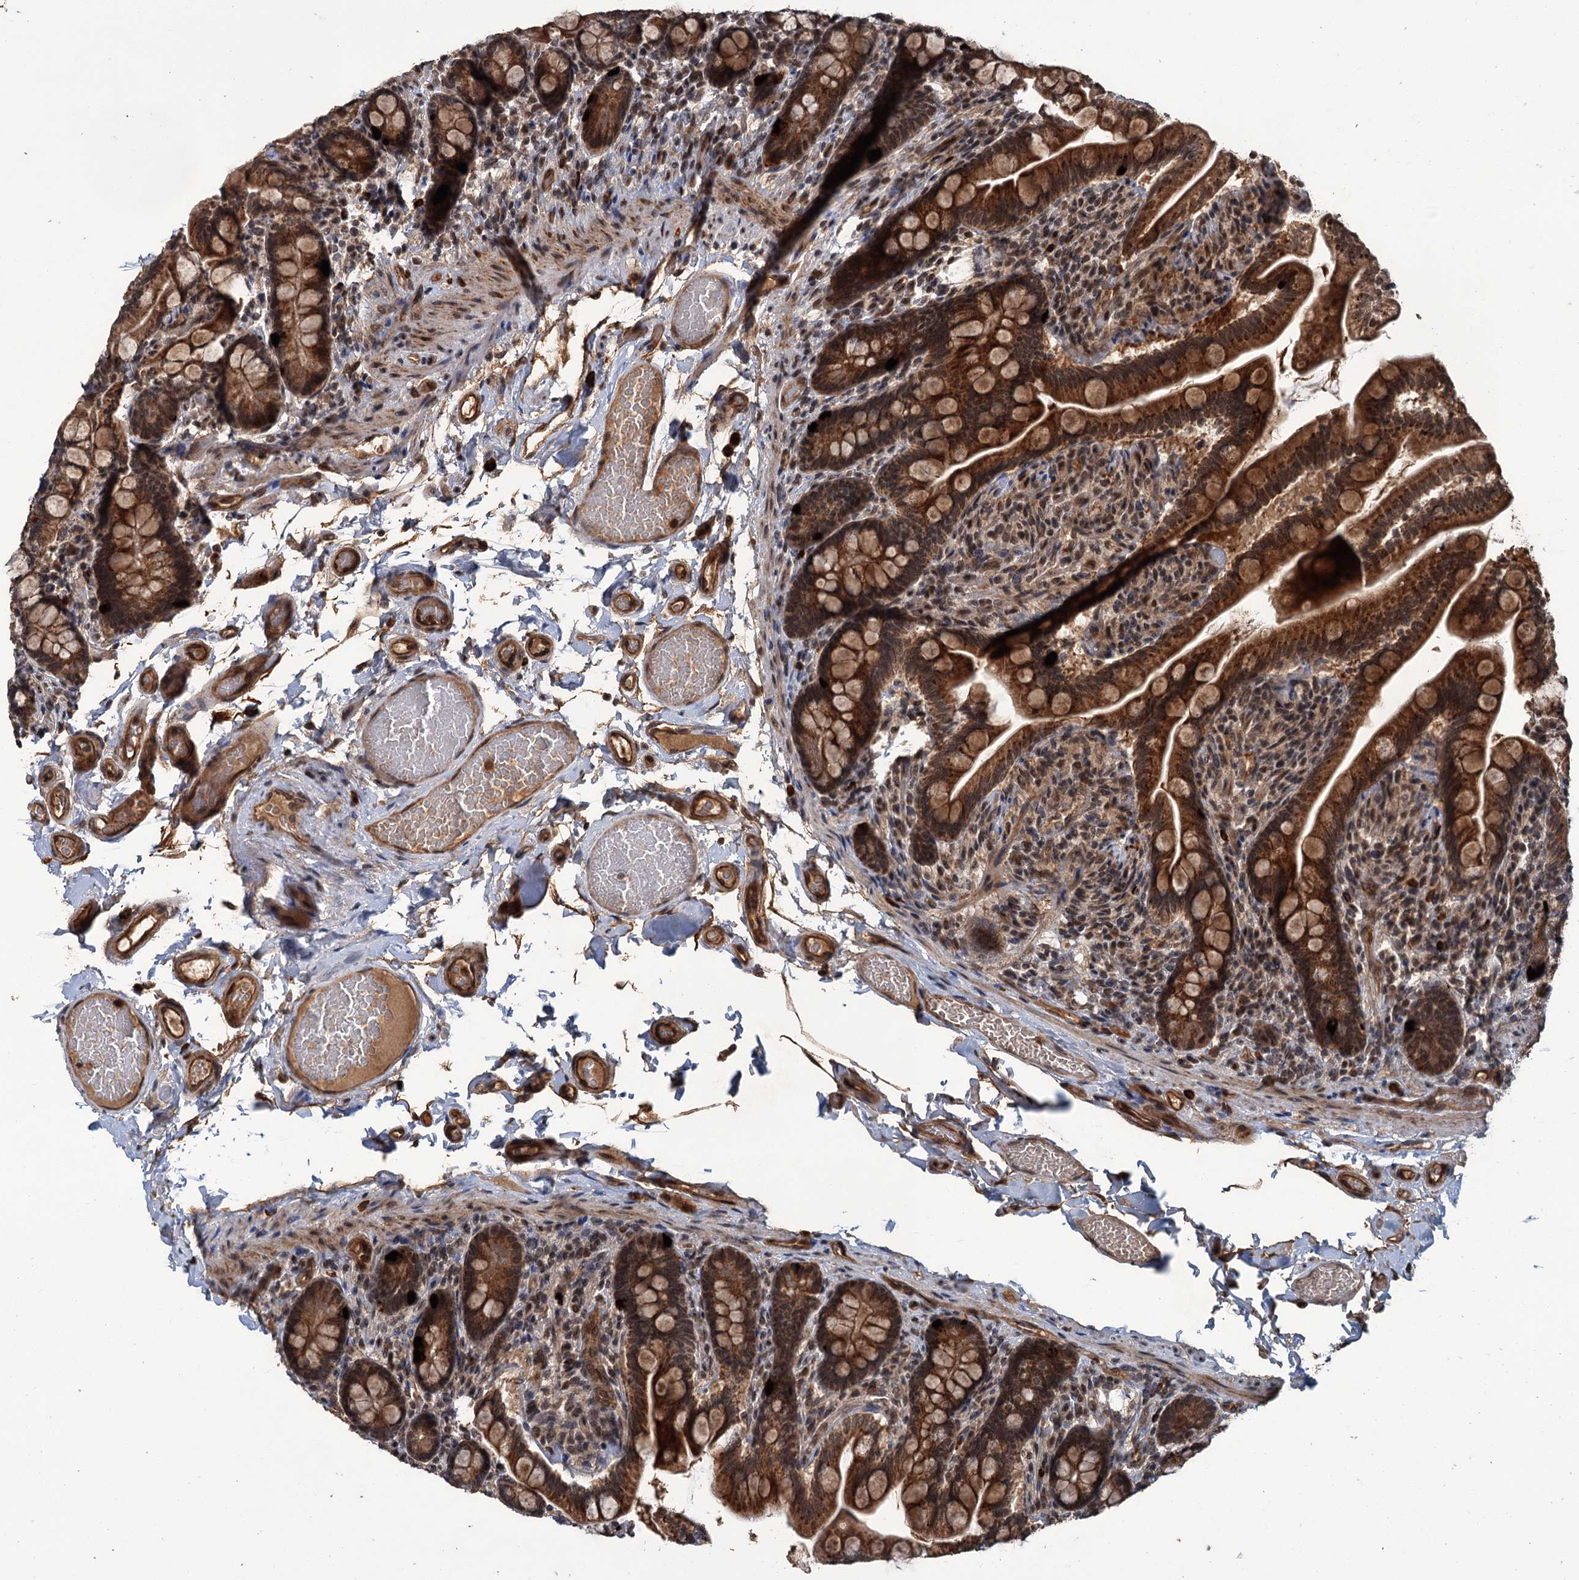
{"staining": {"intensity": "strong", "quantity": ">75%", "location": "cytoplasmic/membranous,nuclear"}, "tissue": "small intestine", "cell_type": "Glandular cells", "image_type": "normal", "snomed": [{"axis": "morphology", "description": "Normal tissue, NOS"}, {"axis": "topography", "description": "Small intestine"}], "caption": "IHC of unremarkable human small intestine shows high levels of strong cytoplasmic/membranous,nuclear positivity in approximately >75% of glandular cells.", "gene": "KANSL2", "patient": {"sex": "female", "age": 64}}